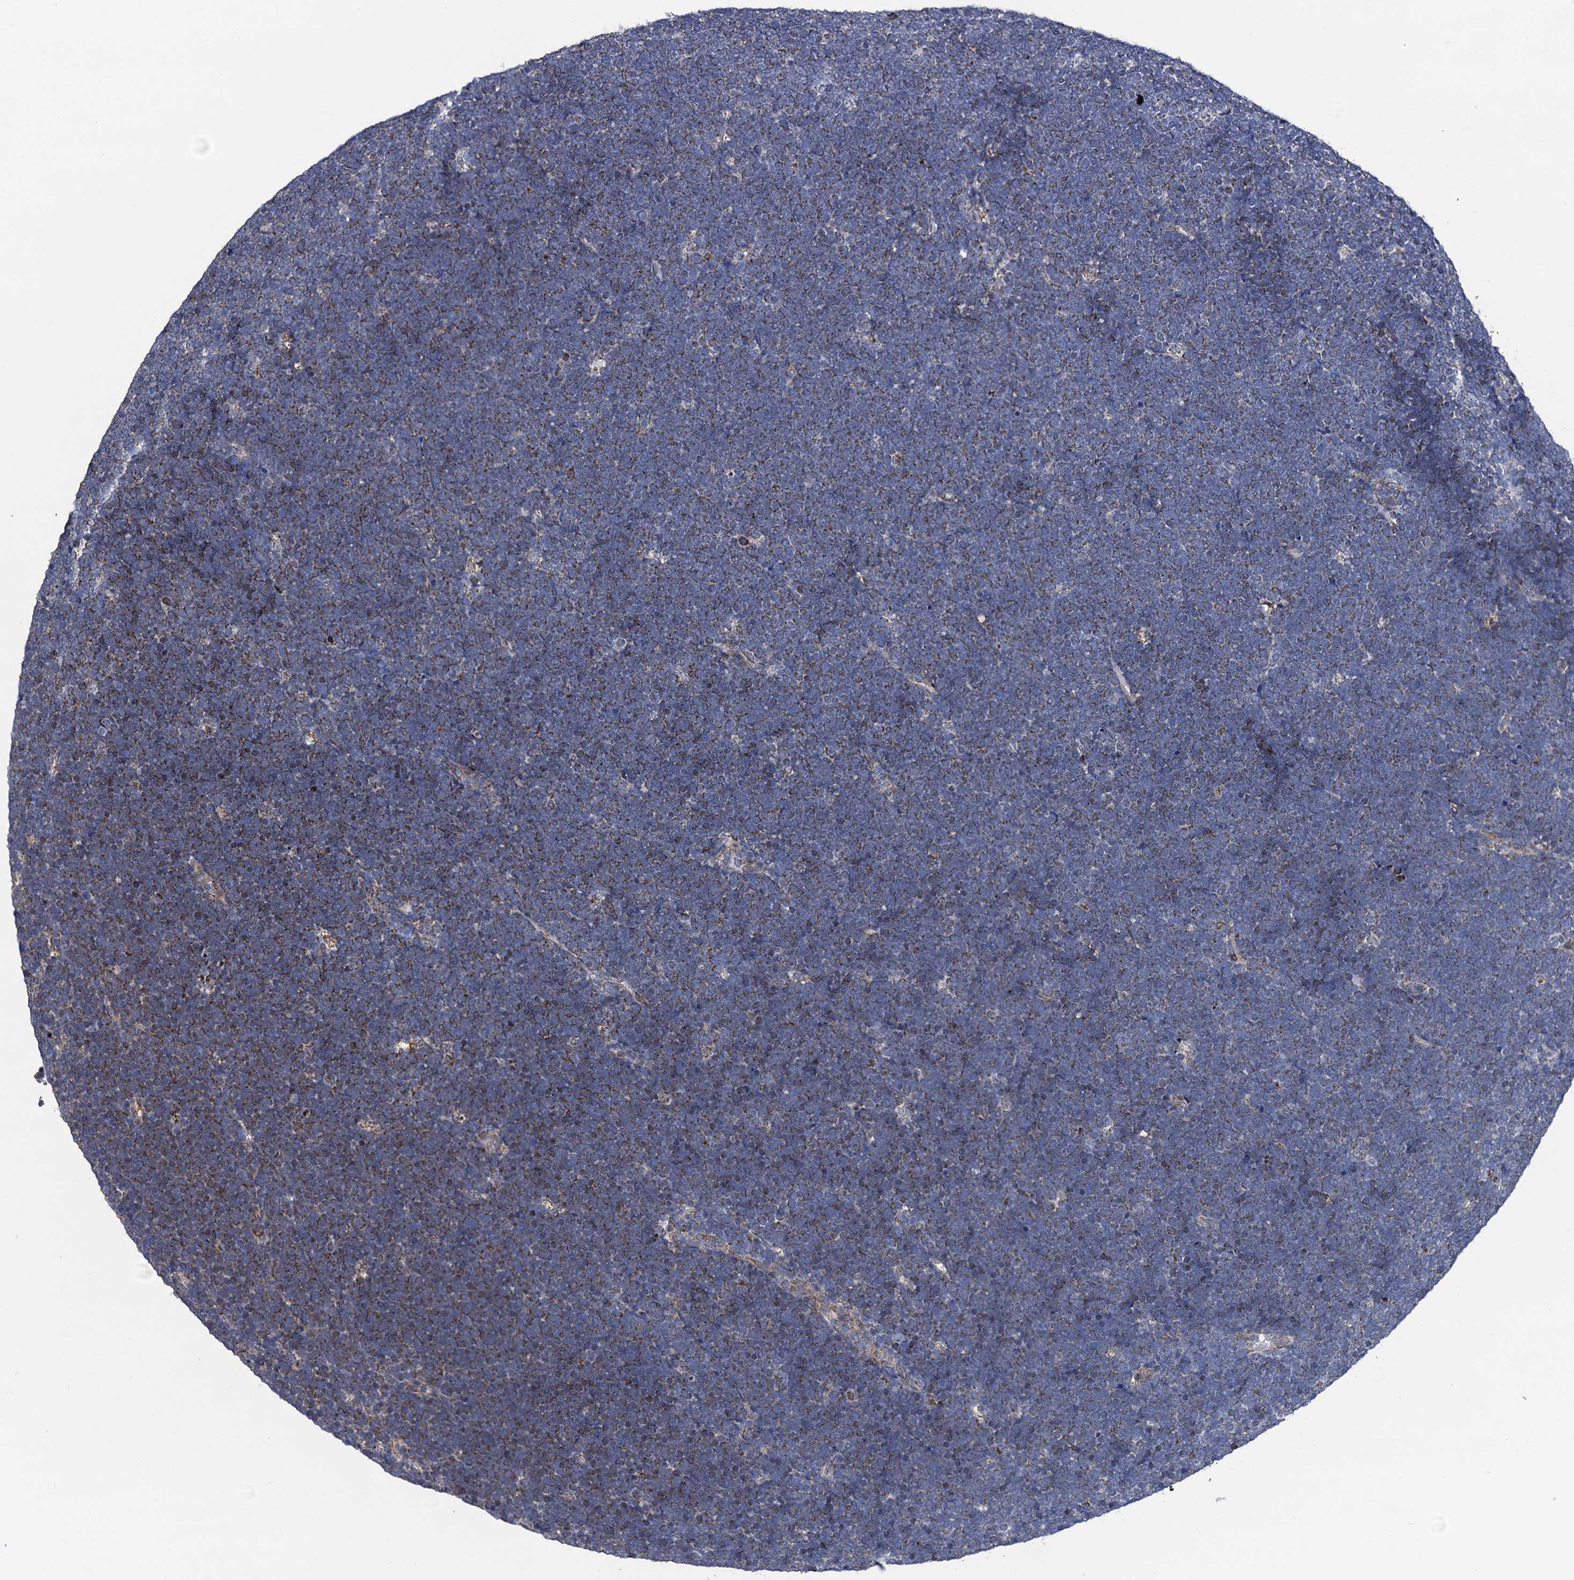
{"staining": {"intensity": "moderate", "quantity": "25%-75%", "location": "cytoplasmic/membranous"}, "tissue": "lymphoma", "cell_type": "Tumor cells", "image_type": "cancer", "snomed": [{"axis": "morphology", "description": "Malignant lymphoma, non-Hodgkin's type, High grade"}, {"axis": "topography", "description": "Lymph node"}], "caption": "Tumor cells exhibit moderate cytoplasmic/membranous expression in about 25%-75% of cells in malignant lymphoma, non-Hodgkin's type (high-grade).", "gene": "PTCD3", "patient": {"sex": "male", "age": 13}}